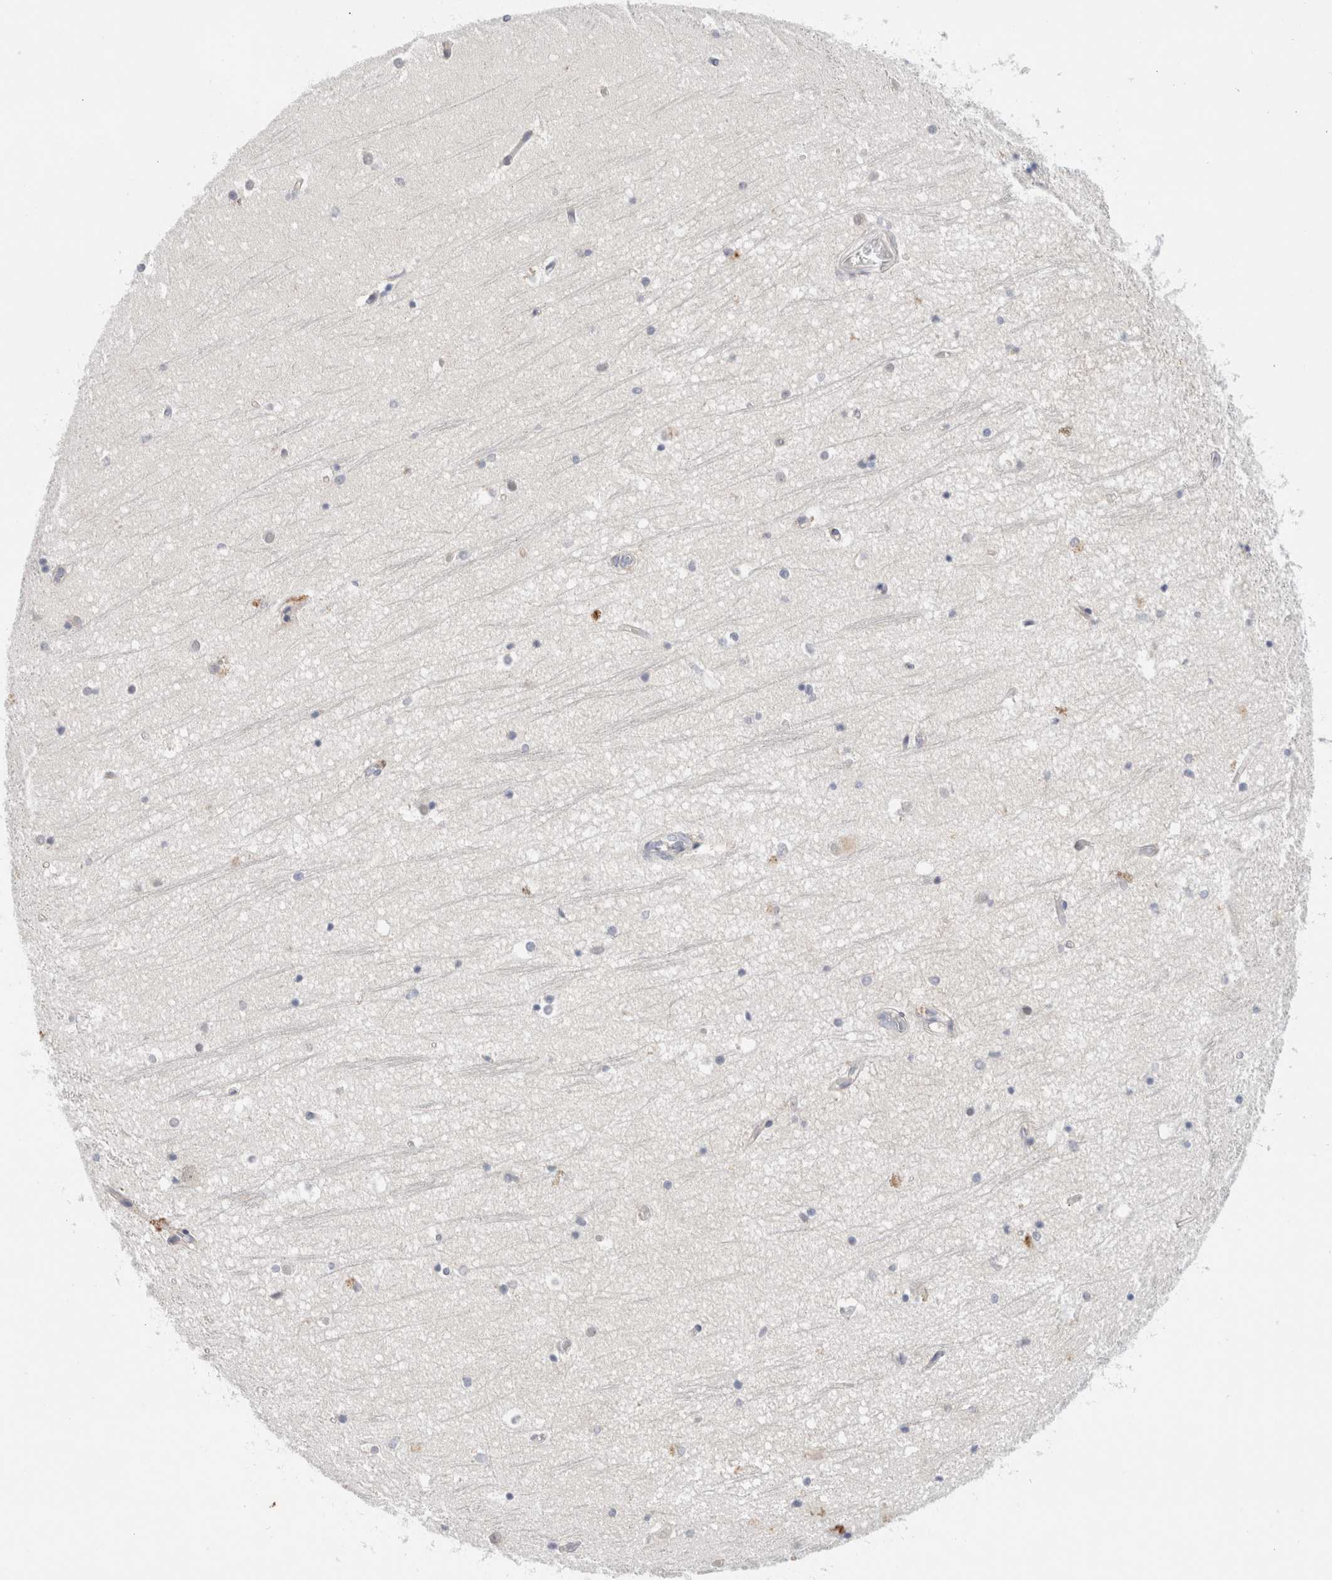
{"staining": {"intensity": "negative", "quantity": "none", "location": "none"}, "tissue": "hippocampus", "cell_type": "Glial cells", "image_type": "normal", "snomed": [{"axis": "morphology", "description": "Normal tissue, NOS"}, {"axis": "topography", "description": "Hippocampus"}], "caption": "A photomicrograph of human hippocampus is negative for staining in glial cells.", "gene": "SDR16C5", "patient": {"sex": "male", "age": 45}}